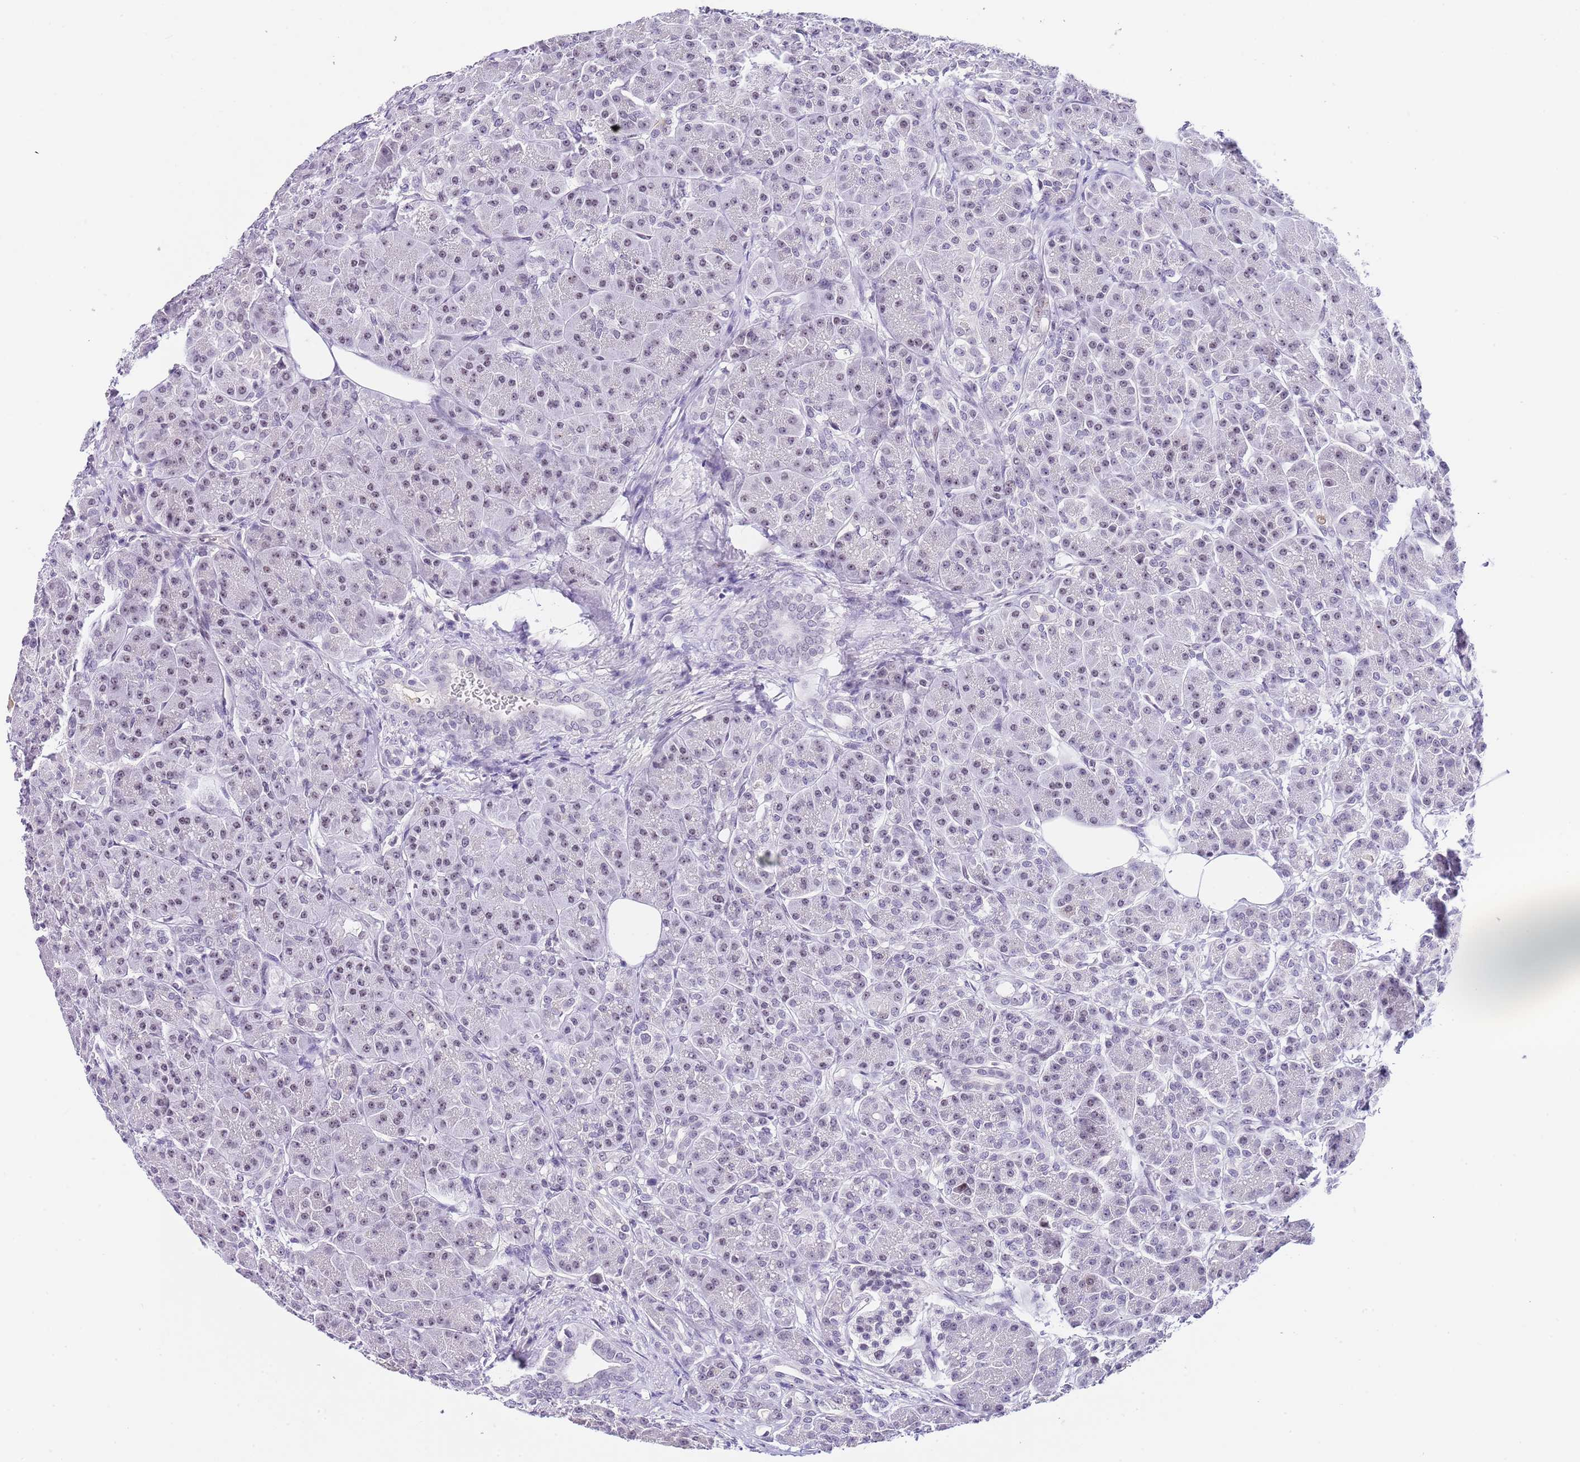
{"staining": {"intensity": "weak", "quantity": "25%-75%", "location": "nuclear"}, "tissue": "pancreas", "cell_type": "Exocrine glandular cells", "image_type": "normal", "snomed": [{"axis": "morphology", "description": "Normal tissue, NOS"}, {"axis": "topography", "description": "Pancreas"}], "caption": "Weak nuclear positivity for a protein is appreciated in approximately 25%-75% of exocrine glandular cells of normal pancreas using IHC.", "gene": "NOP56", "patient": {"sex": "male", "age": 63}}